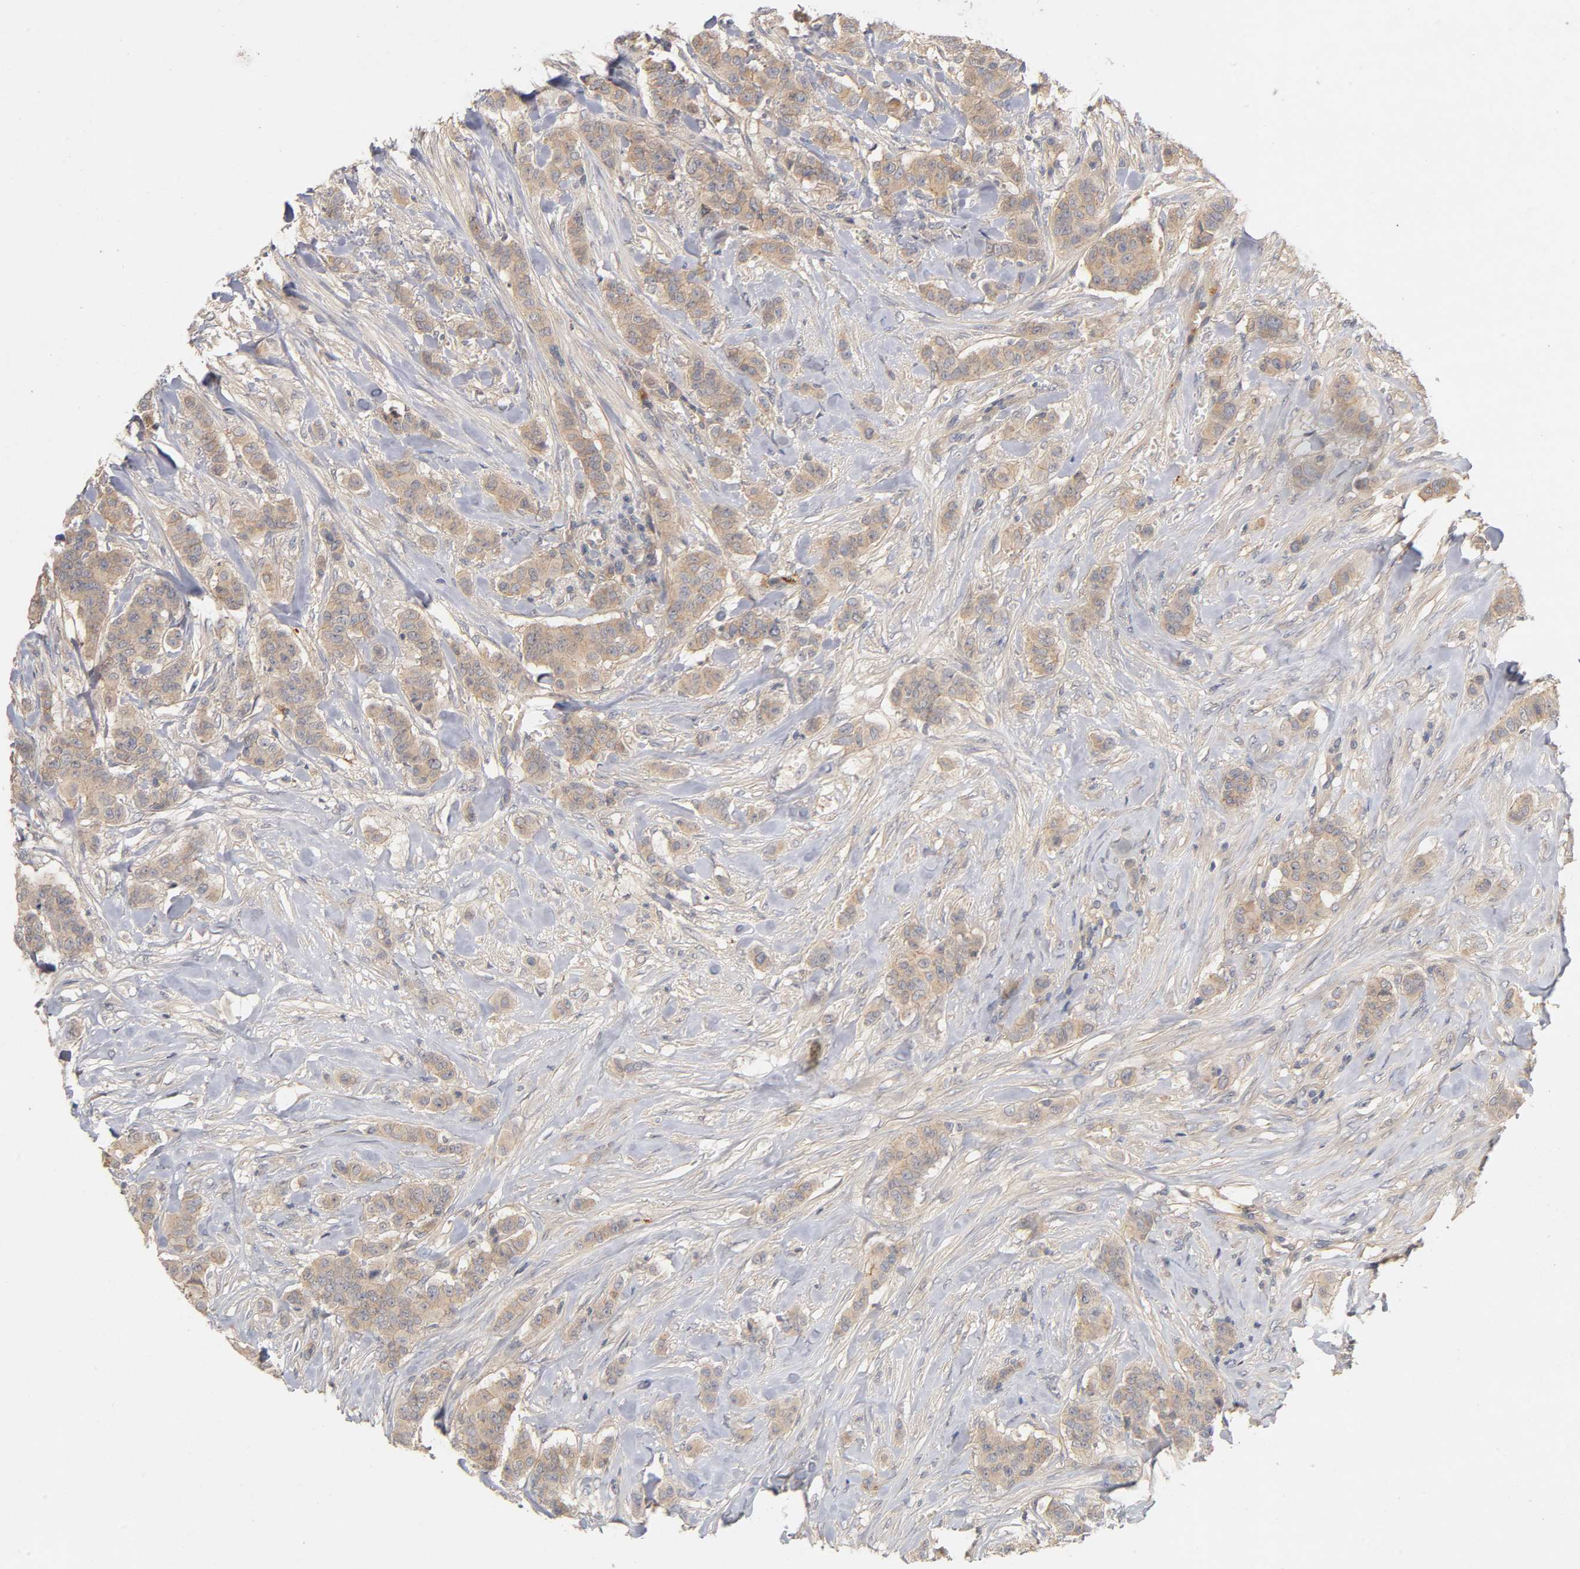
{"staining": {"intensity": "moderate", "quantity": ">75%", "location": "cytoplasmic/membranous"}, "tissue": "breast cancer", "cell_type": "Tumor cells", "image_type": "cancer", "snomed": [{"axis": "morphology", "description": "Duct carcinoma"}, {"axis": "topography", "description": "Breast"}], "caption": "Breast cancer stained with a brown dye displays moderate cytoplasmic/membranous positive expression in about >75% of tumor cells.", "gene": "PDZD11", "patient": {"sex": "female", "age": 40}}